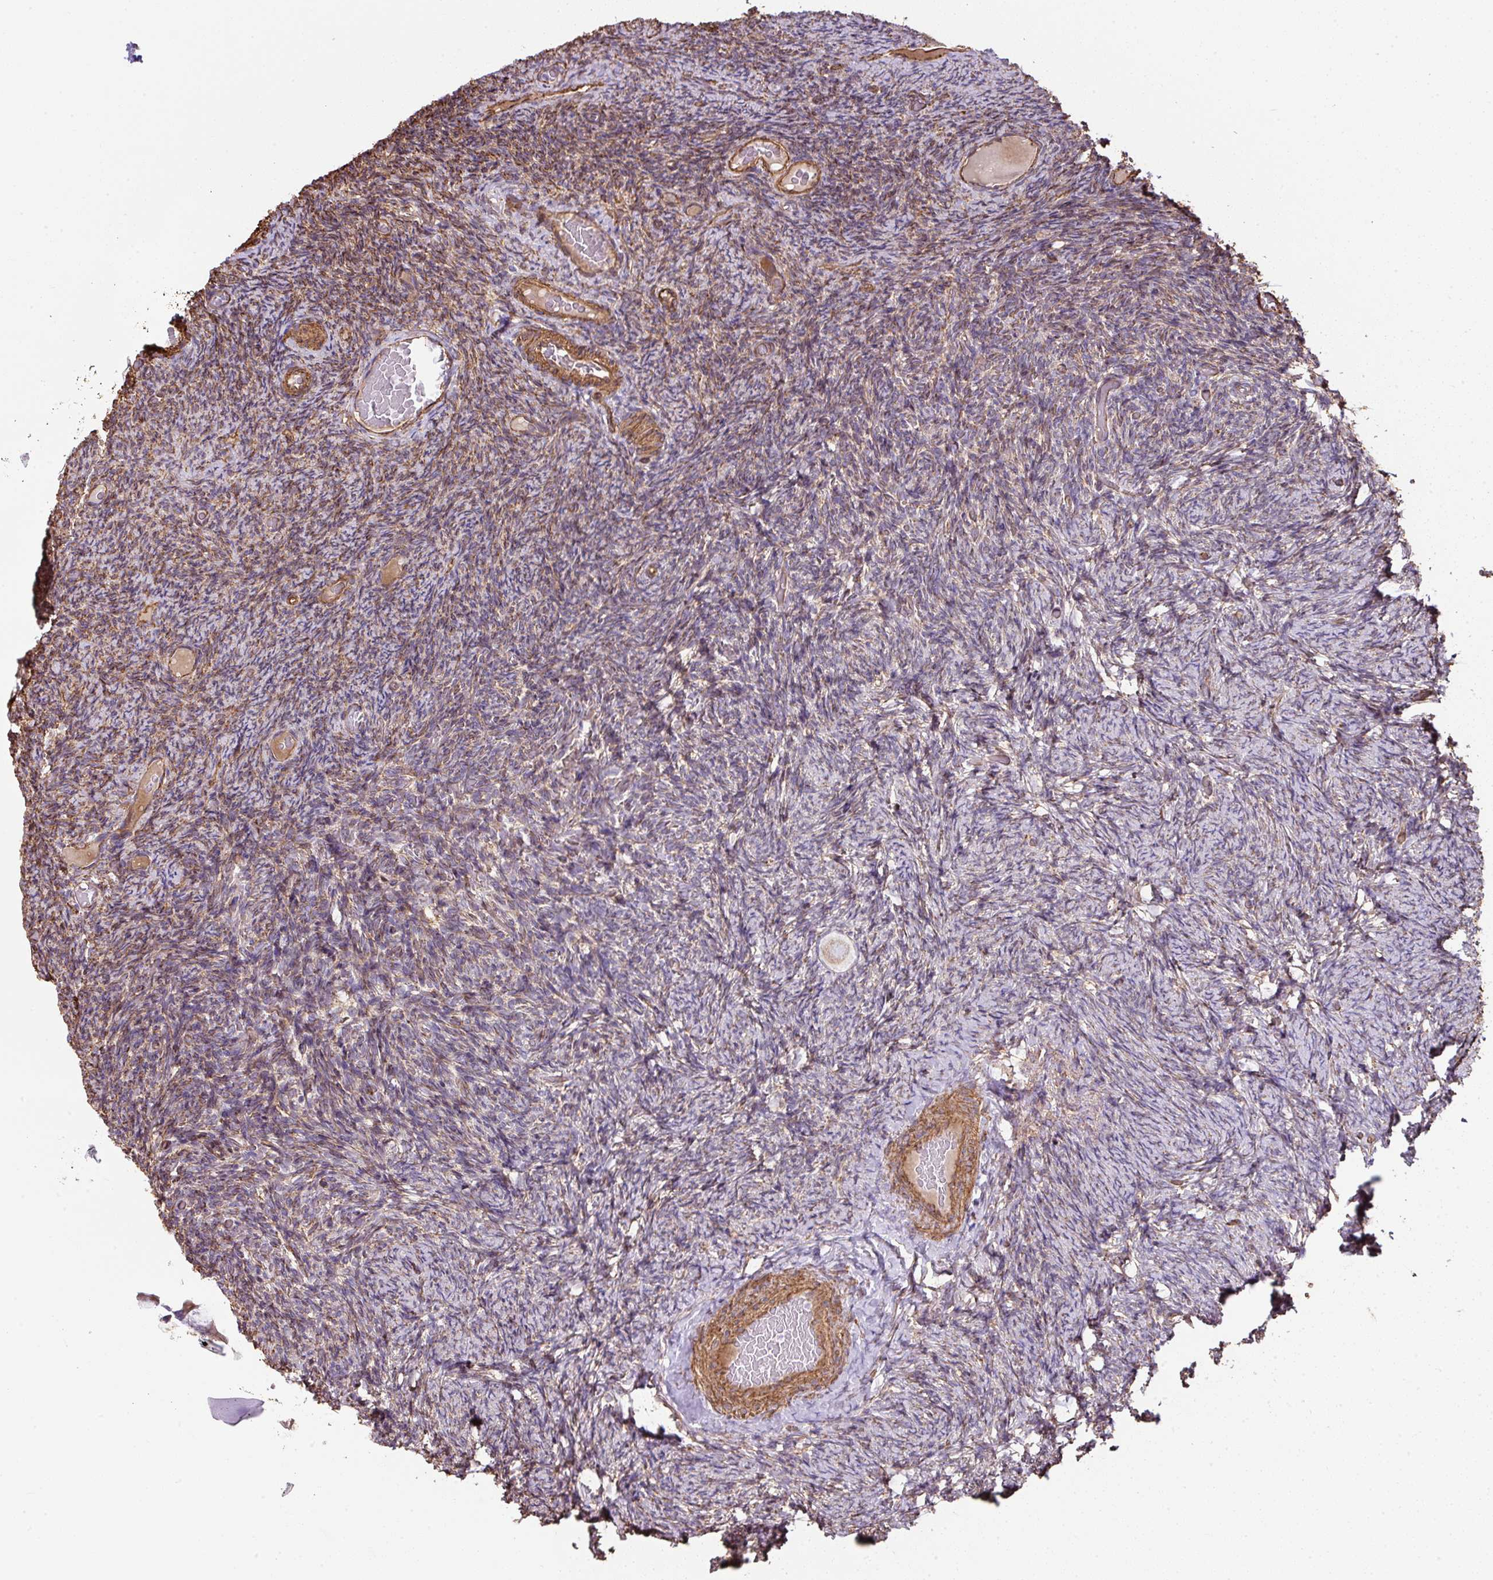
{"staining": {"intensity": "weak", "quantity": ">75%", "location": "cytoplasmic/membranous"}, "tissue": "ovary", "cell_type": "Follicle cells", "image_type": "normal", "snomed": [{"axis": "morphology", "description": "Normal tissue, NOS"}, {"axis": "topography", "description": "Ovary"}], "caption": "The histopathology image shows staining of benign ovary, revealing weak cytoplasmic/membranous protein positivity (brown color) within follicle cells.", "gene": "ANKUB1", "patient": {"sex": "female", "age": 34}}